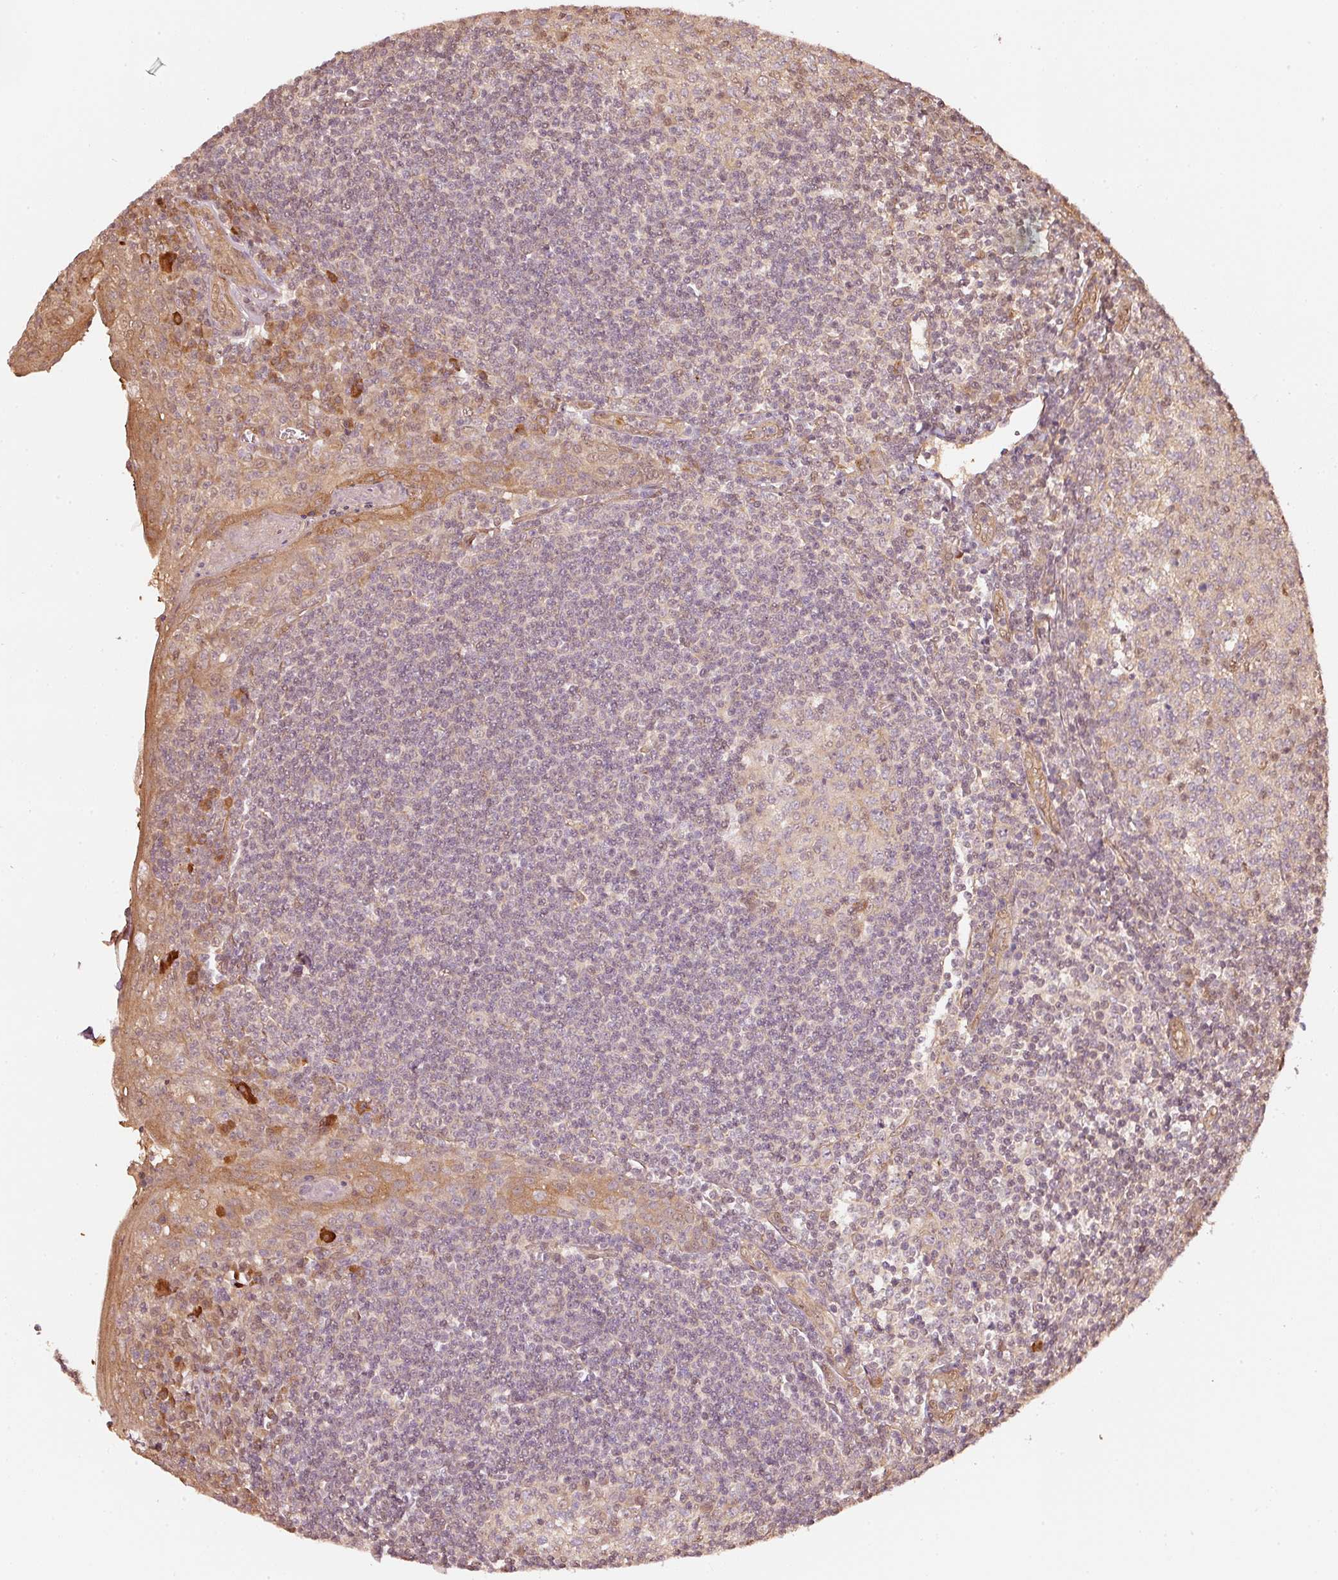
{"staining": {"intensity": "weak", "quantity": "<25%", "location": "nuclear"}, "tissue": "tonsil", "cell_type": "Germinal center cells", "image_type": "normal", "snomed": [{"axis": "morphology", "description": "Normal tissue, NOS"}, {"axis": "topography", "description": "Tonsil"}], "caption": "Immunohistochemistry (IHC) histopathology image of normal tonsil: human tonsil stained with DAB displays no significant protein staining in germinal center cells. The staining is performed using DAB brown chromogen with nuclei counter-stained in using hematoxylin.", "gene": "STAU1", "patient": {"sex": "male", "age": 27}}